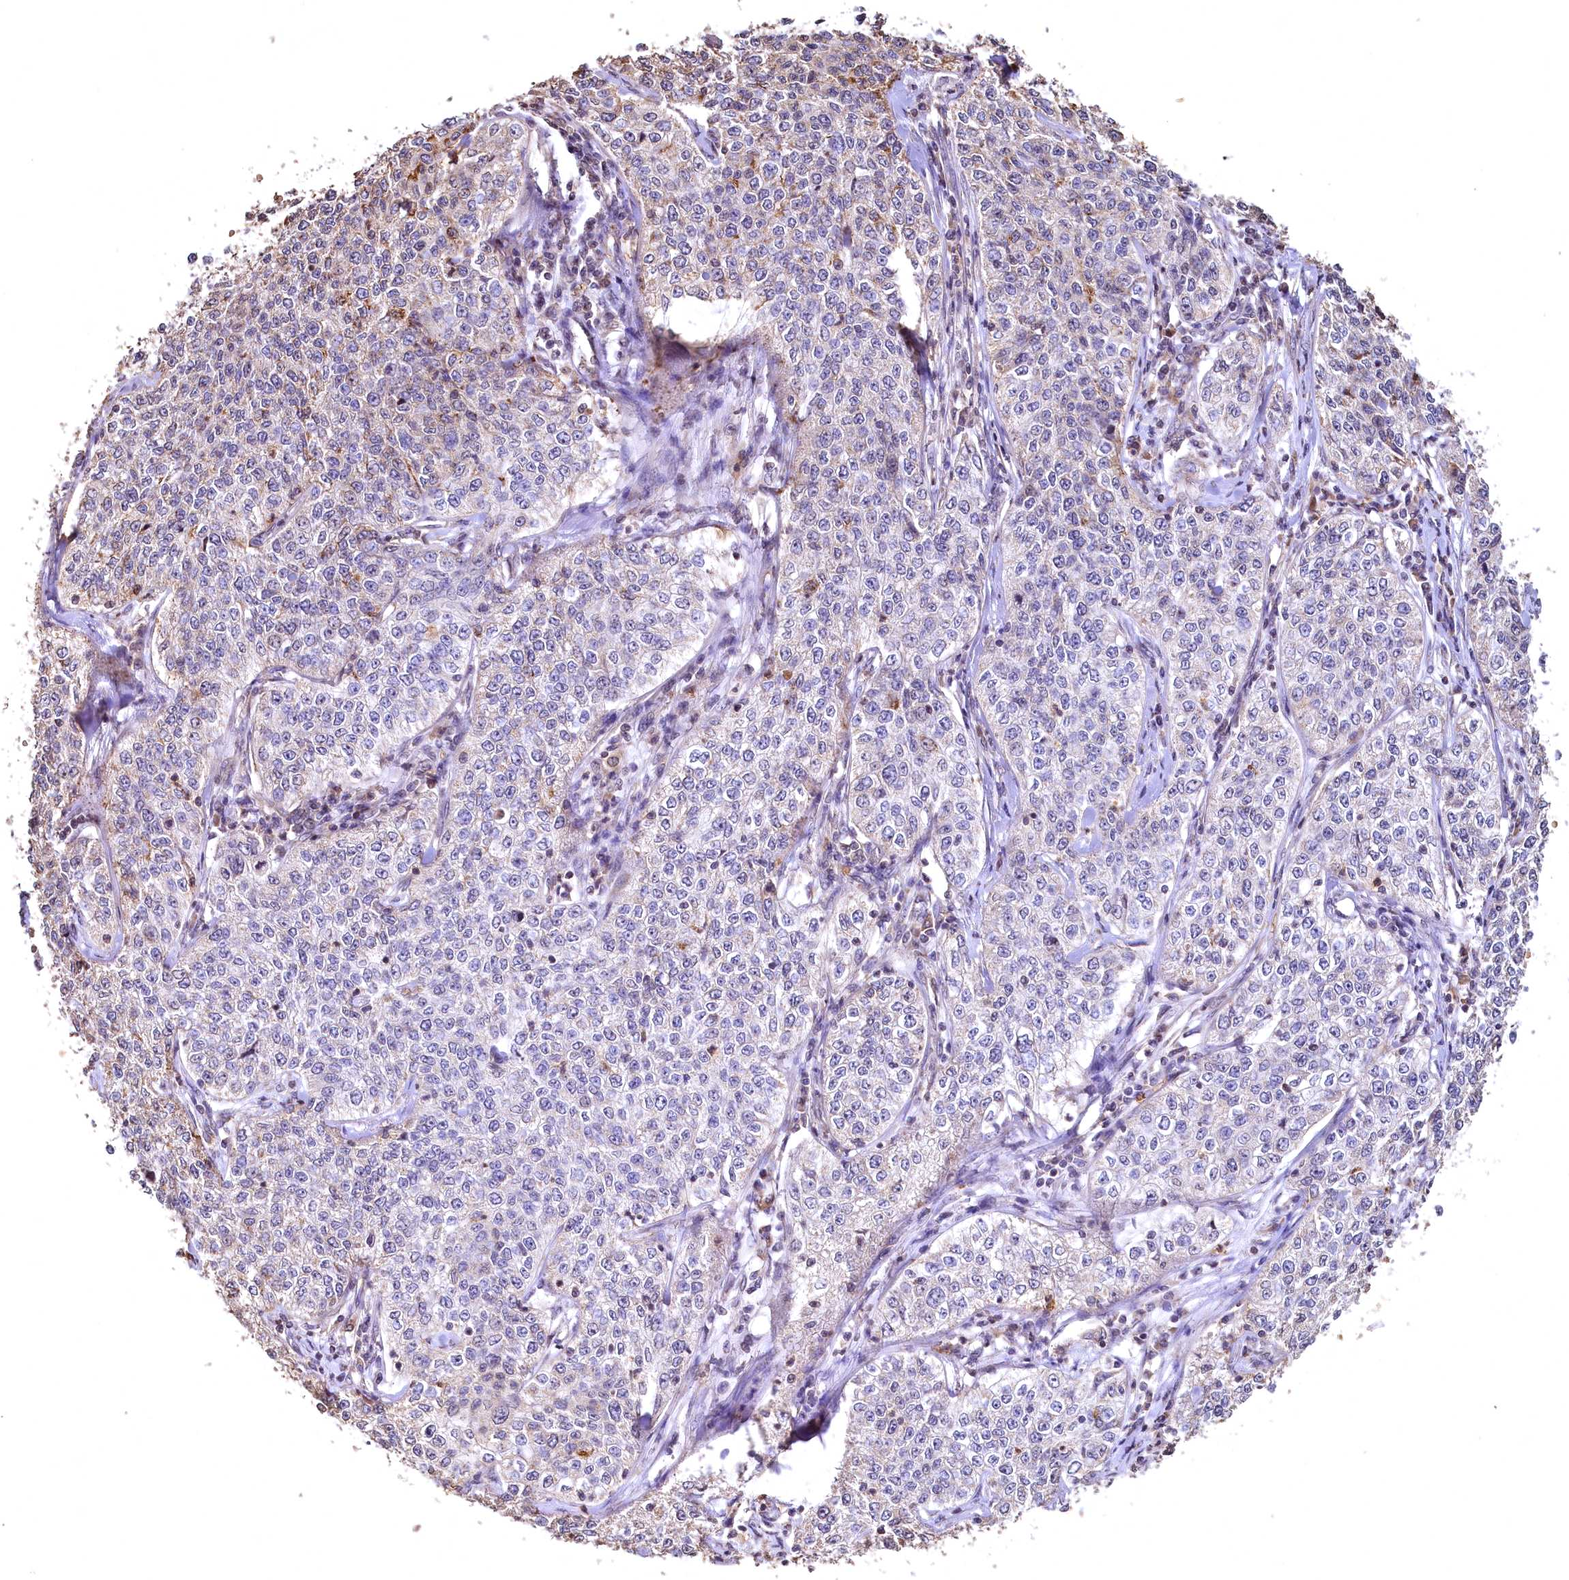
{"staining": {"intensity": "negative", "quantity": "none", "location": "none"}, "tissue": "cervical cancer", "cell_type": "Tumor cells", "image_type": "cancer", "snomed": [{"axis": "morphology", "description": "Squamous cell carcinoma, NOS"}, {"axis": "topography", "description": "Cervix"}], "caption": "Tumor cells show no significant expression in squamous cell carcinoma (cervical).", "gene": "SPTA1", "patient": {"sex": "female", "age": 35}}